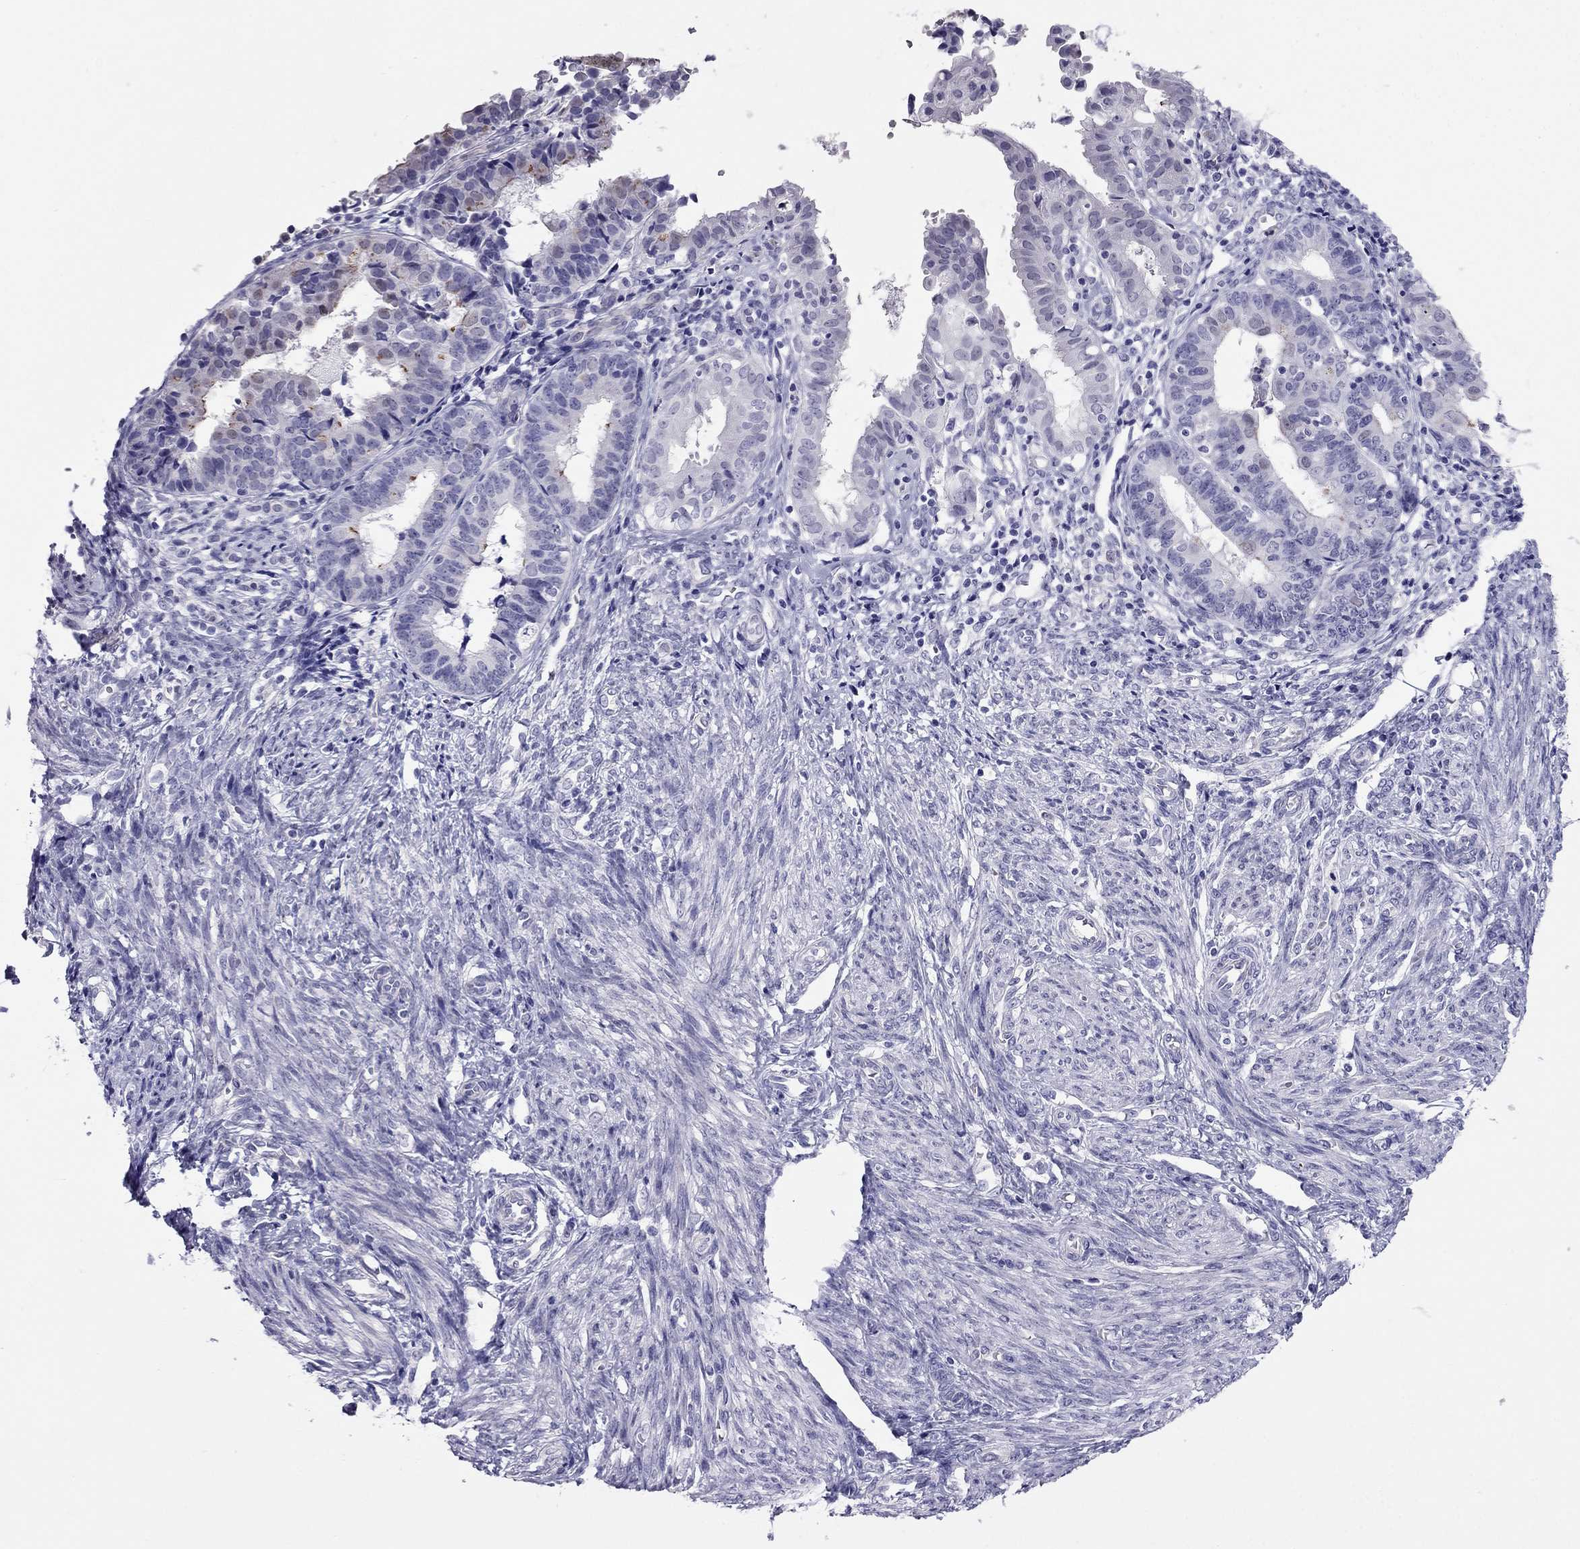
{"staining": {"intensity": "negative", "quantity": "none", "location": "none"}, "tissue": "endometrial cancer", "cell_type": "Tumor cells", "image_type": "cancer", "snomed": [{"axis": "morphology", "description": "Adenocarcinoma, NOS"}, {"axis": "topography", "description": "Endometrium"}], "caption": "The image demonstrates no staining of tumor cells in endometrial adenocarcinoma.", "gene": "CROCC2", "patient": {"sex": "female", "age": 68}}